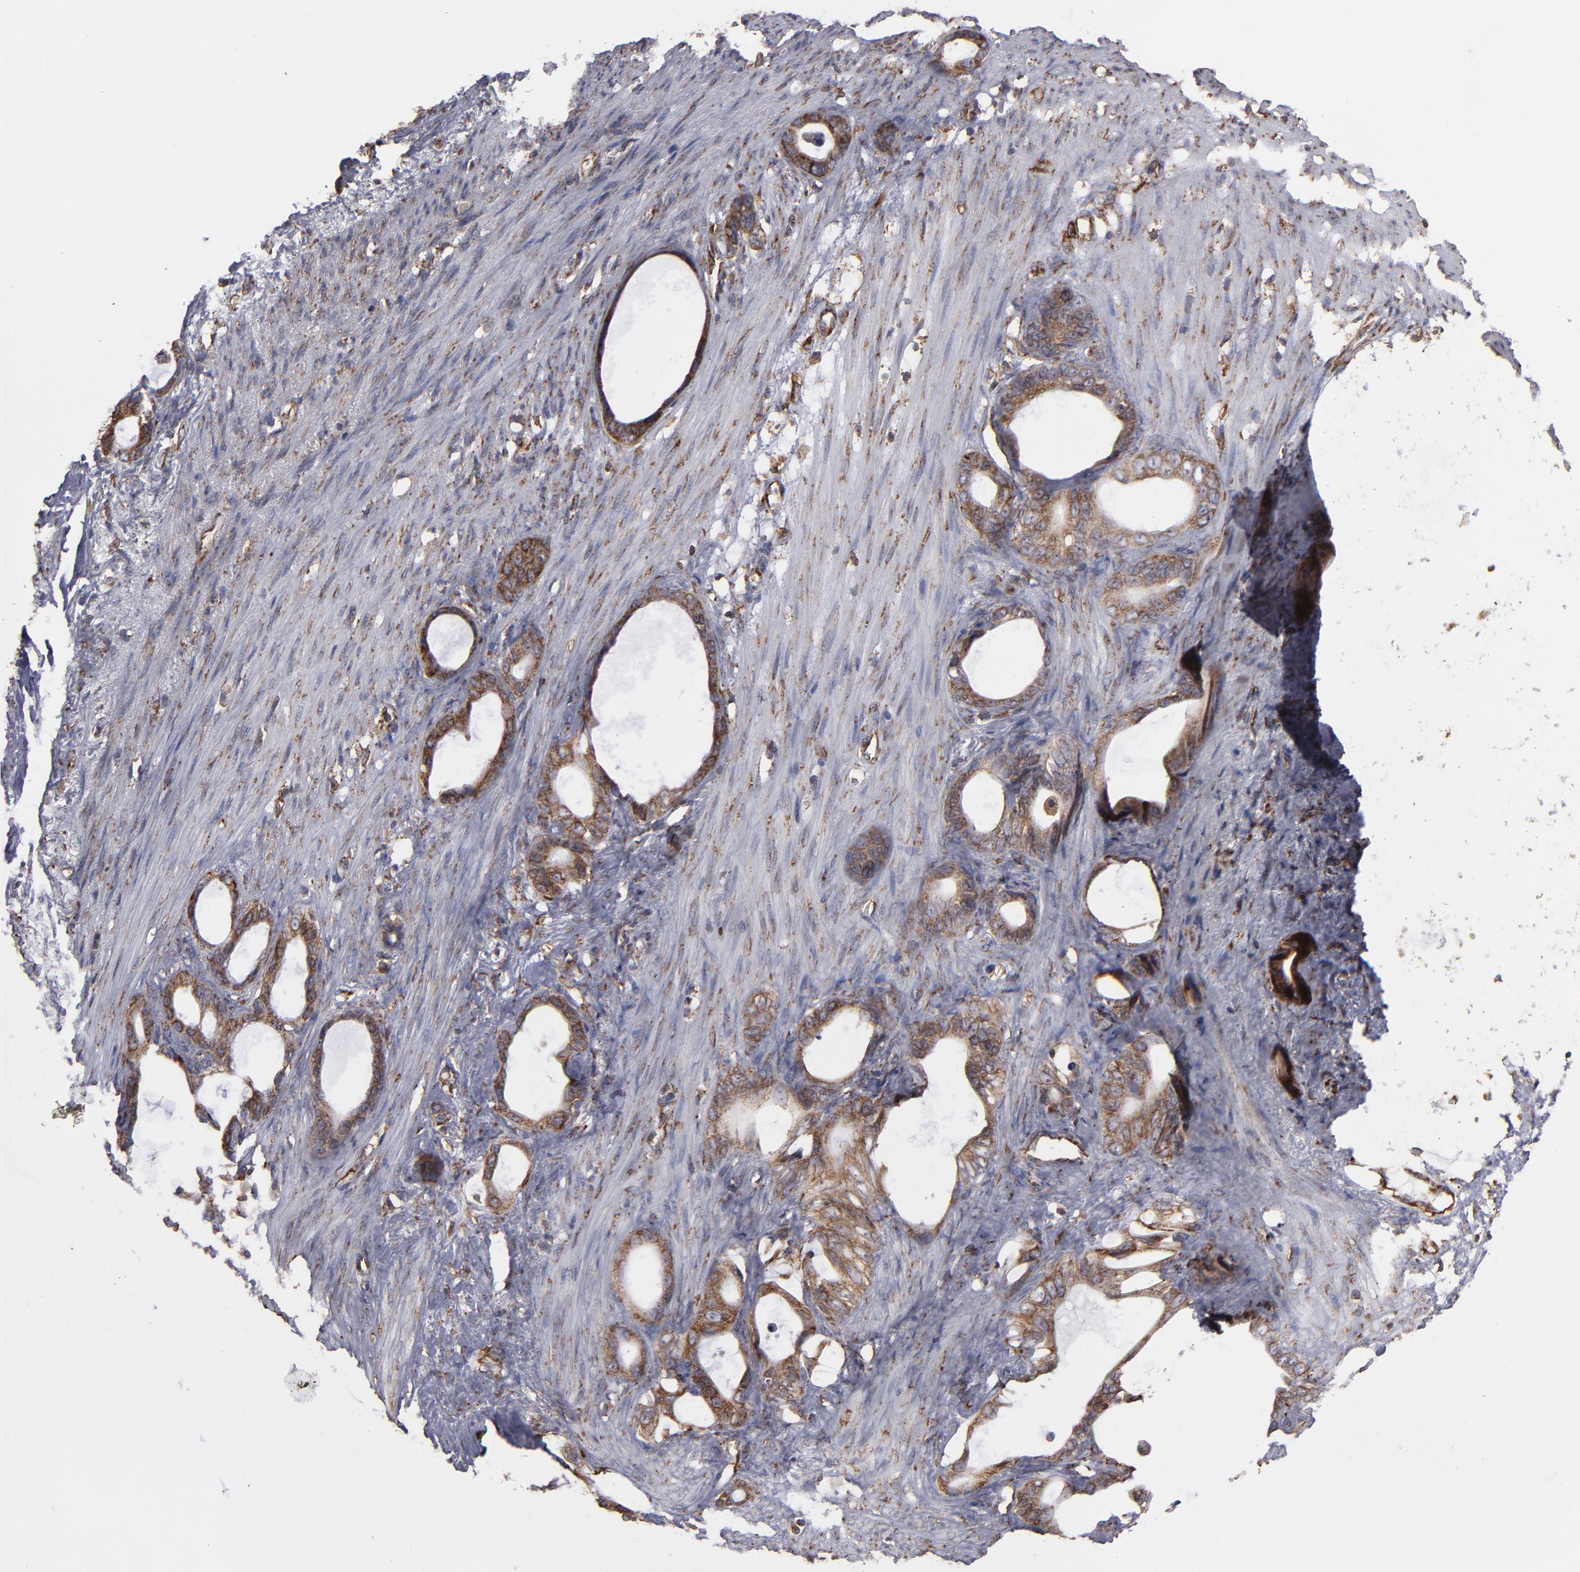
{"staining": {"intensity": "moderate", "quantity": ">75%", "location": "cytoplasmic/membranous"}, "tissue": "stomach cancer", "cell_type": "Tumor cells", "image_type": "cancer", "snomed": [{"axis": "morphology", "description": "Adenocarcinoma, NOS"}, {"axis": "topography", "description": "Stomach"}], "caption": "Protein expression analysis of stomach cancer (adenocarcinoma) demonstrates moderate cytoplasmic/membranous staining in about >75% of tumor cells.", "gene": "KTN1", "patient": {"sex": "female", "age": 75}}